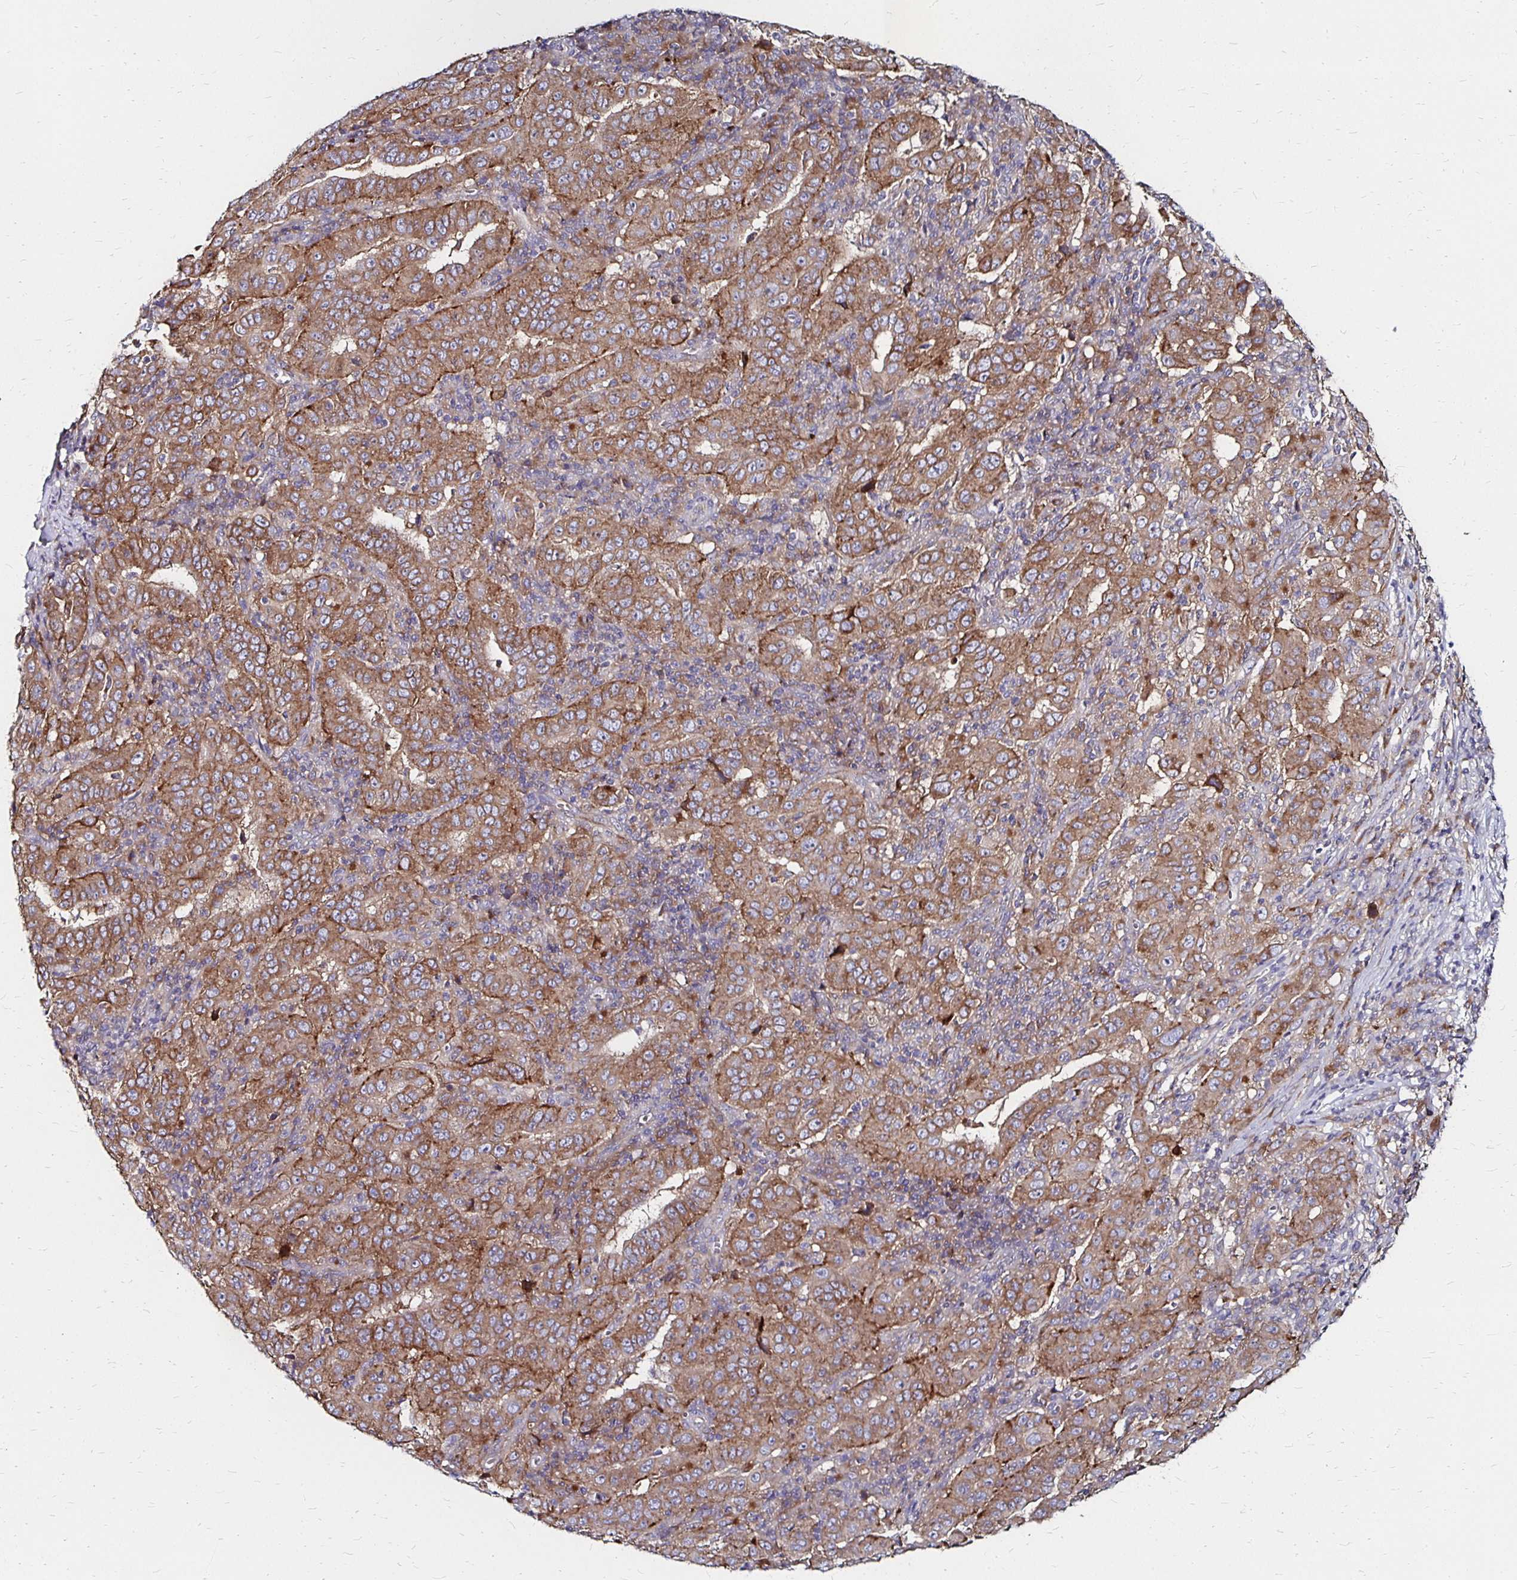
{"staining": {"intensity": "moderate", "quantity": ">75%", "location": "nuclear"}, "tissue": "pancreatic cancer", "cell_type": "Tumor cells", "image_type": "cancer", "snomed": [{"axis": "morphology", "description": "Adenocarcinoma, NOS"}, {"axis": "topography", "description": "Pancreas"}], "caption": "A micrograph of human pancreatic cancer (adenocarcinoma) stained for a protein reveals moderate nuclear brown staining in tumor cells.", "gene": "NCSTN", "patient": {"sex": "male", "age": 63}}